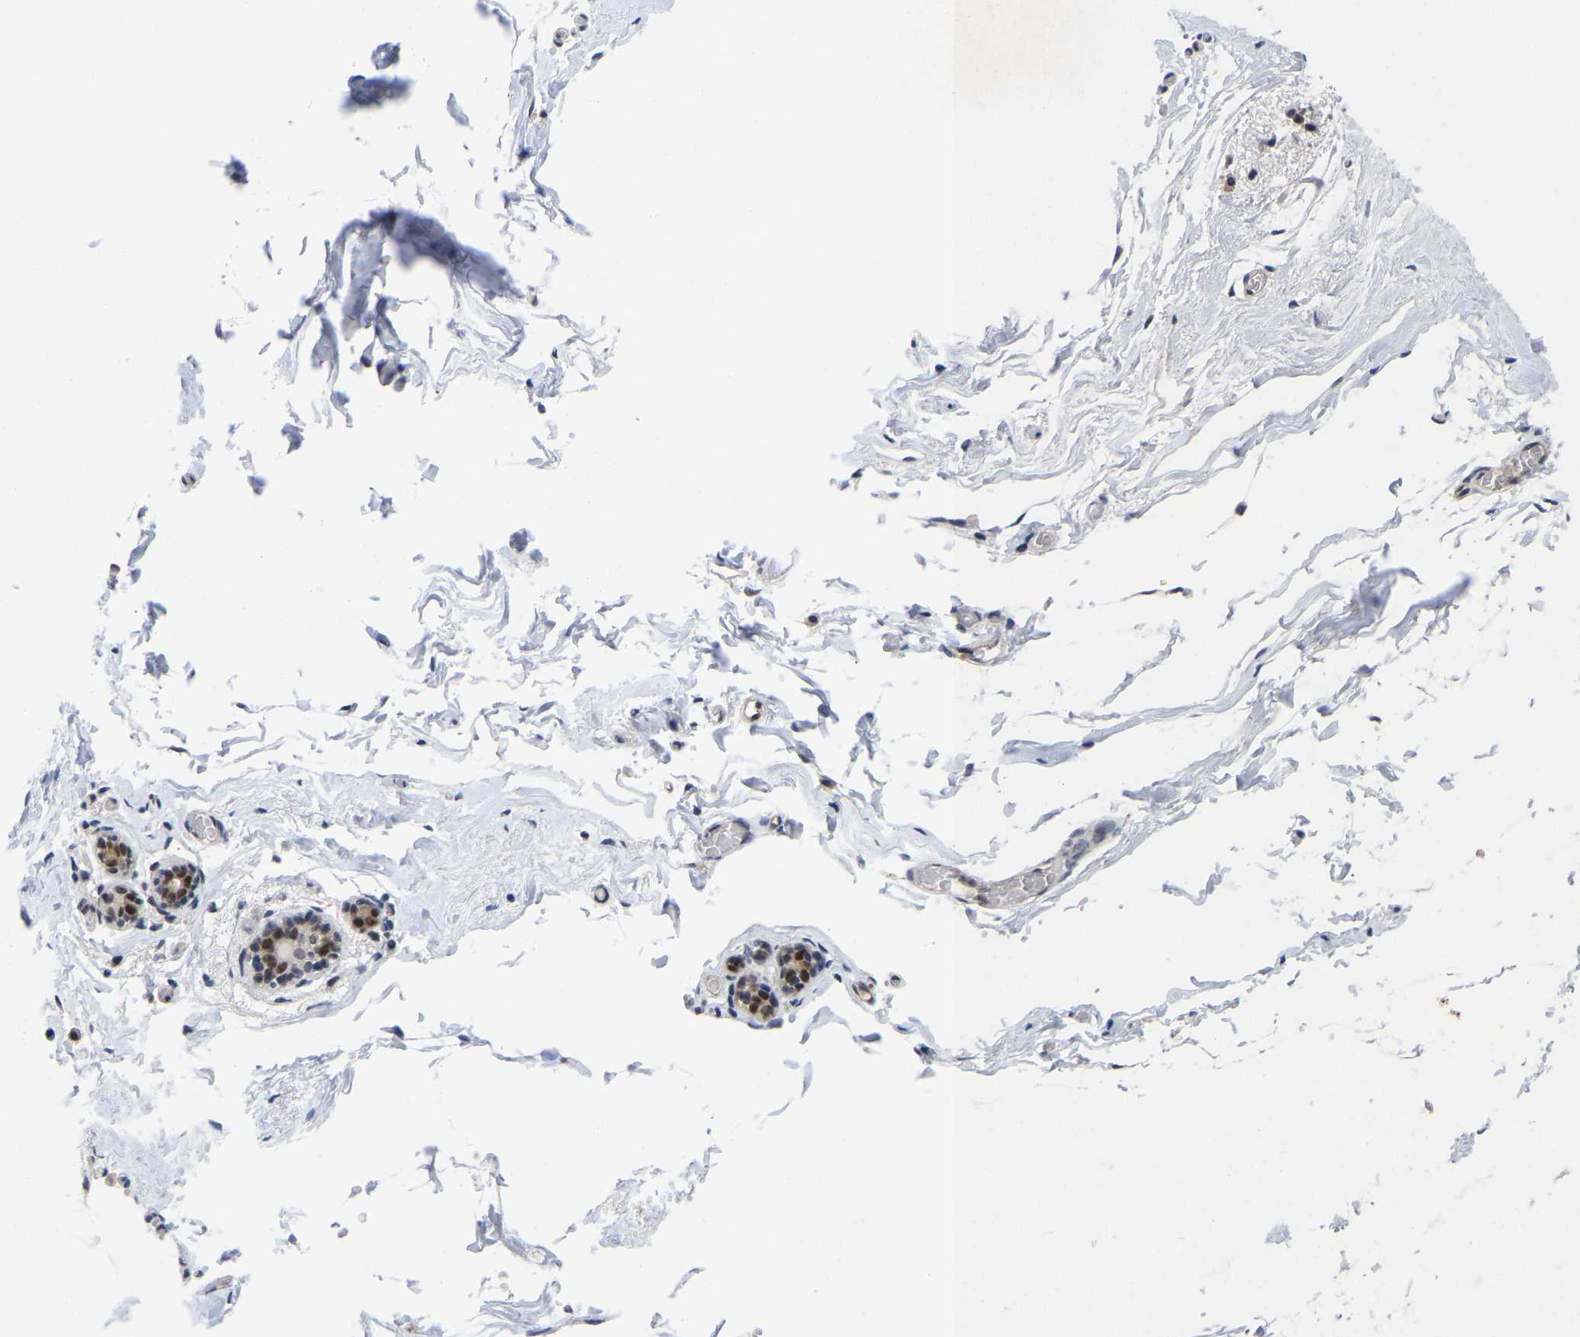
{"staining": {"intensity": "negative", "quantity": "none", "location": "none"}, "tissue": "breast", "cell_type": "Adipocytes", "image_type": "normal", "snomed": [{"axis": "morphology", "description": "Normal tissue, NOS"}, {"axis": "topography", "description": "Breast"}], "caption": "The histopathology image exhibits no staining of adipocytes in normal breast.", "gene": "NLE1", "patient": {"sex": "female", "age": 62}}